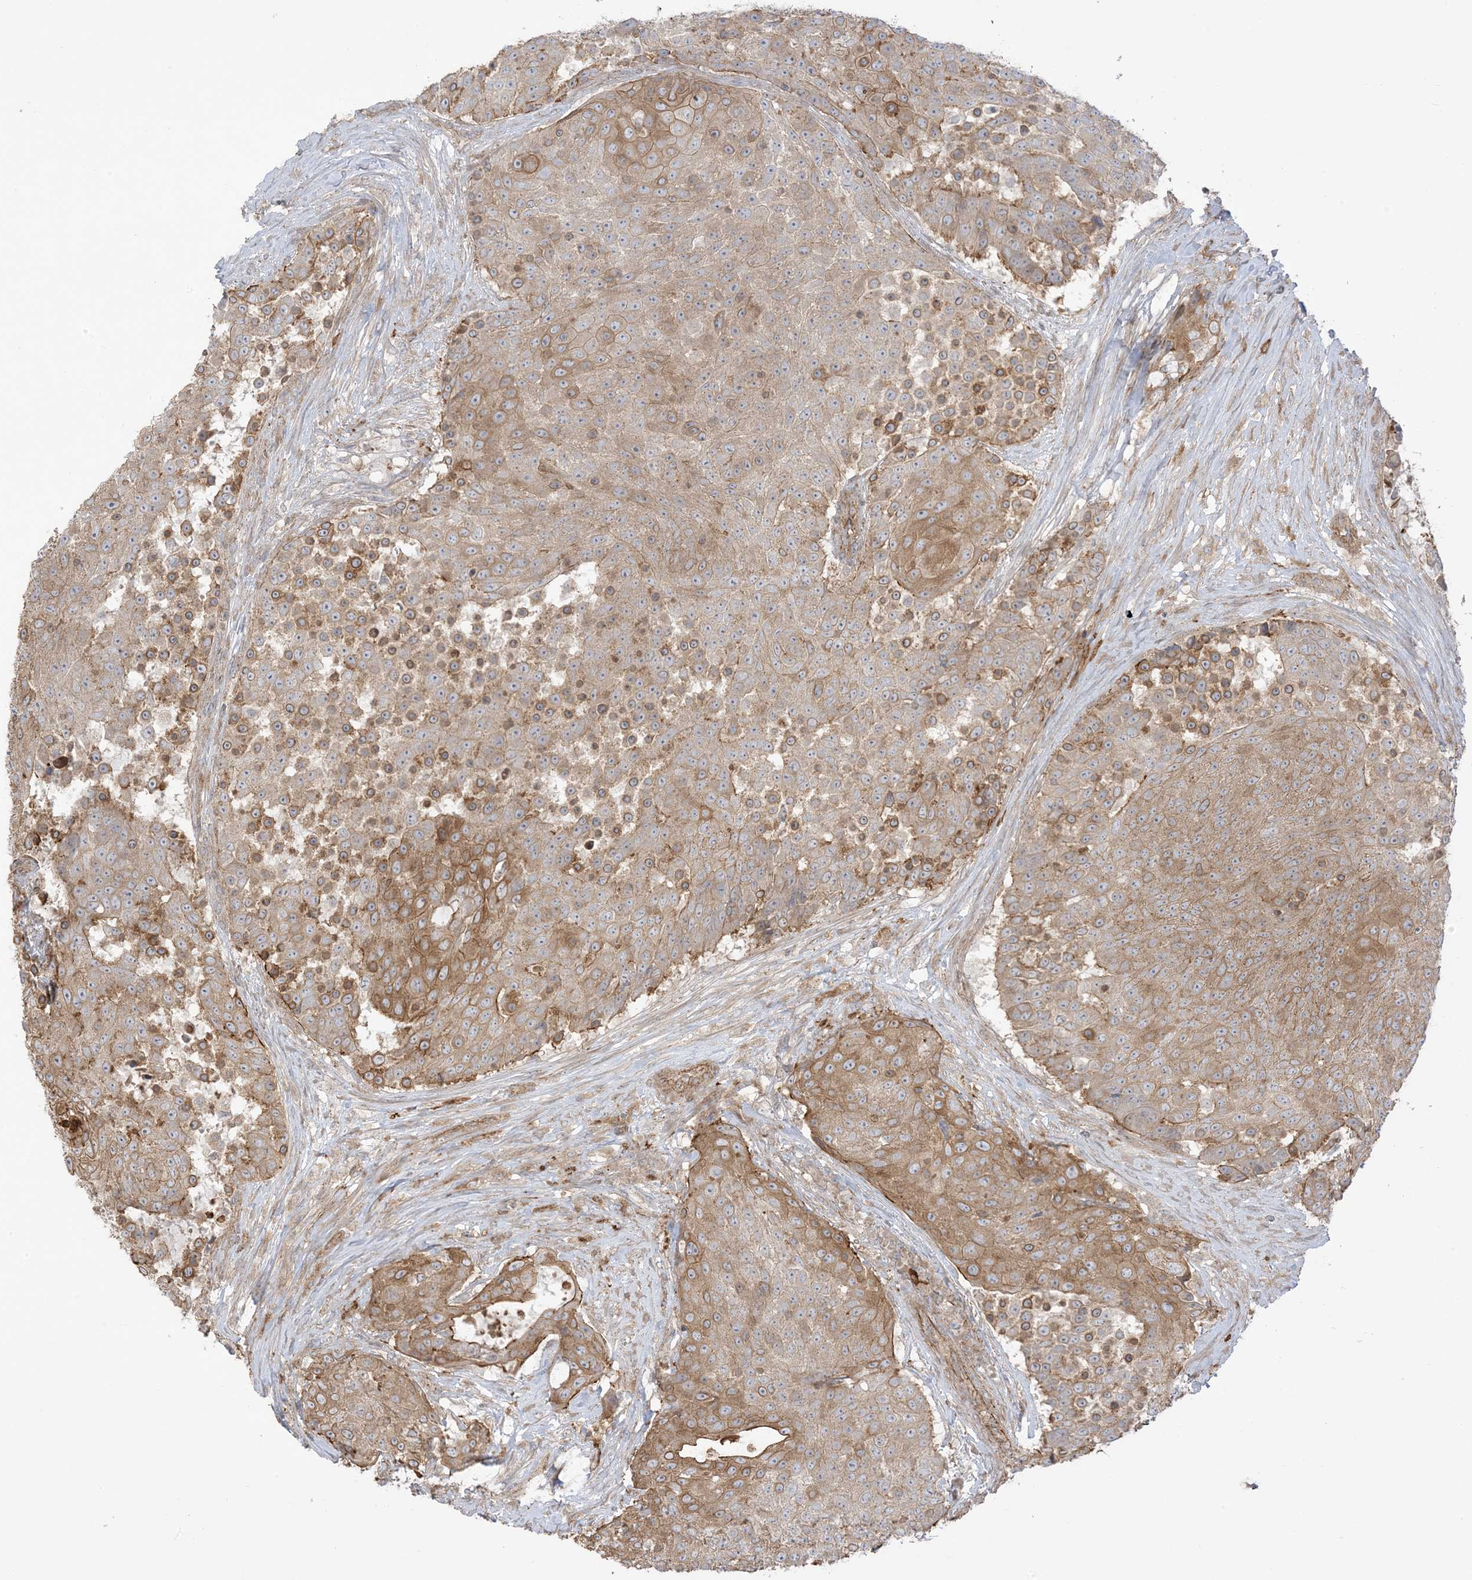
{"staining": {"intensity": "moderate", "quantity": "25%-75%", "location": "cytoplasmic/membranous"}, "tissue": "urothelial cancer", "cell_type": "Tumor cells", "image_type": "cancer", "snomed": [{"axis": "morphology", "description": "Urothelial carcinoma, High grade"}, {"axis": "topography", "description": "Urinary bladder"}], "caption": "Urothelial cancer was stained to show a protein in brown. There is medium levels of moderate cytoplasmic/membranous staining in about 25%-75% of tumor cells.", "gene": "ICMT", "patient": {"sex": "female", "age": 63}}